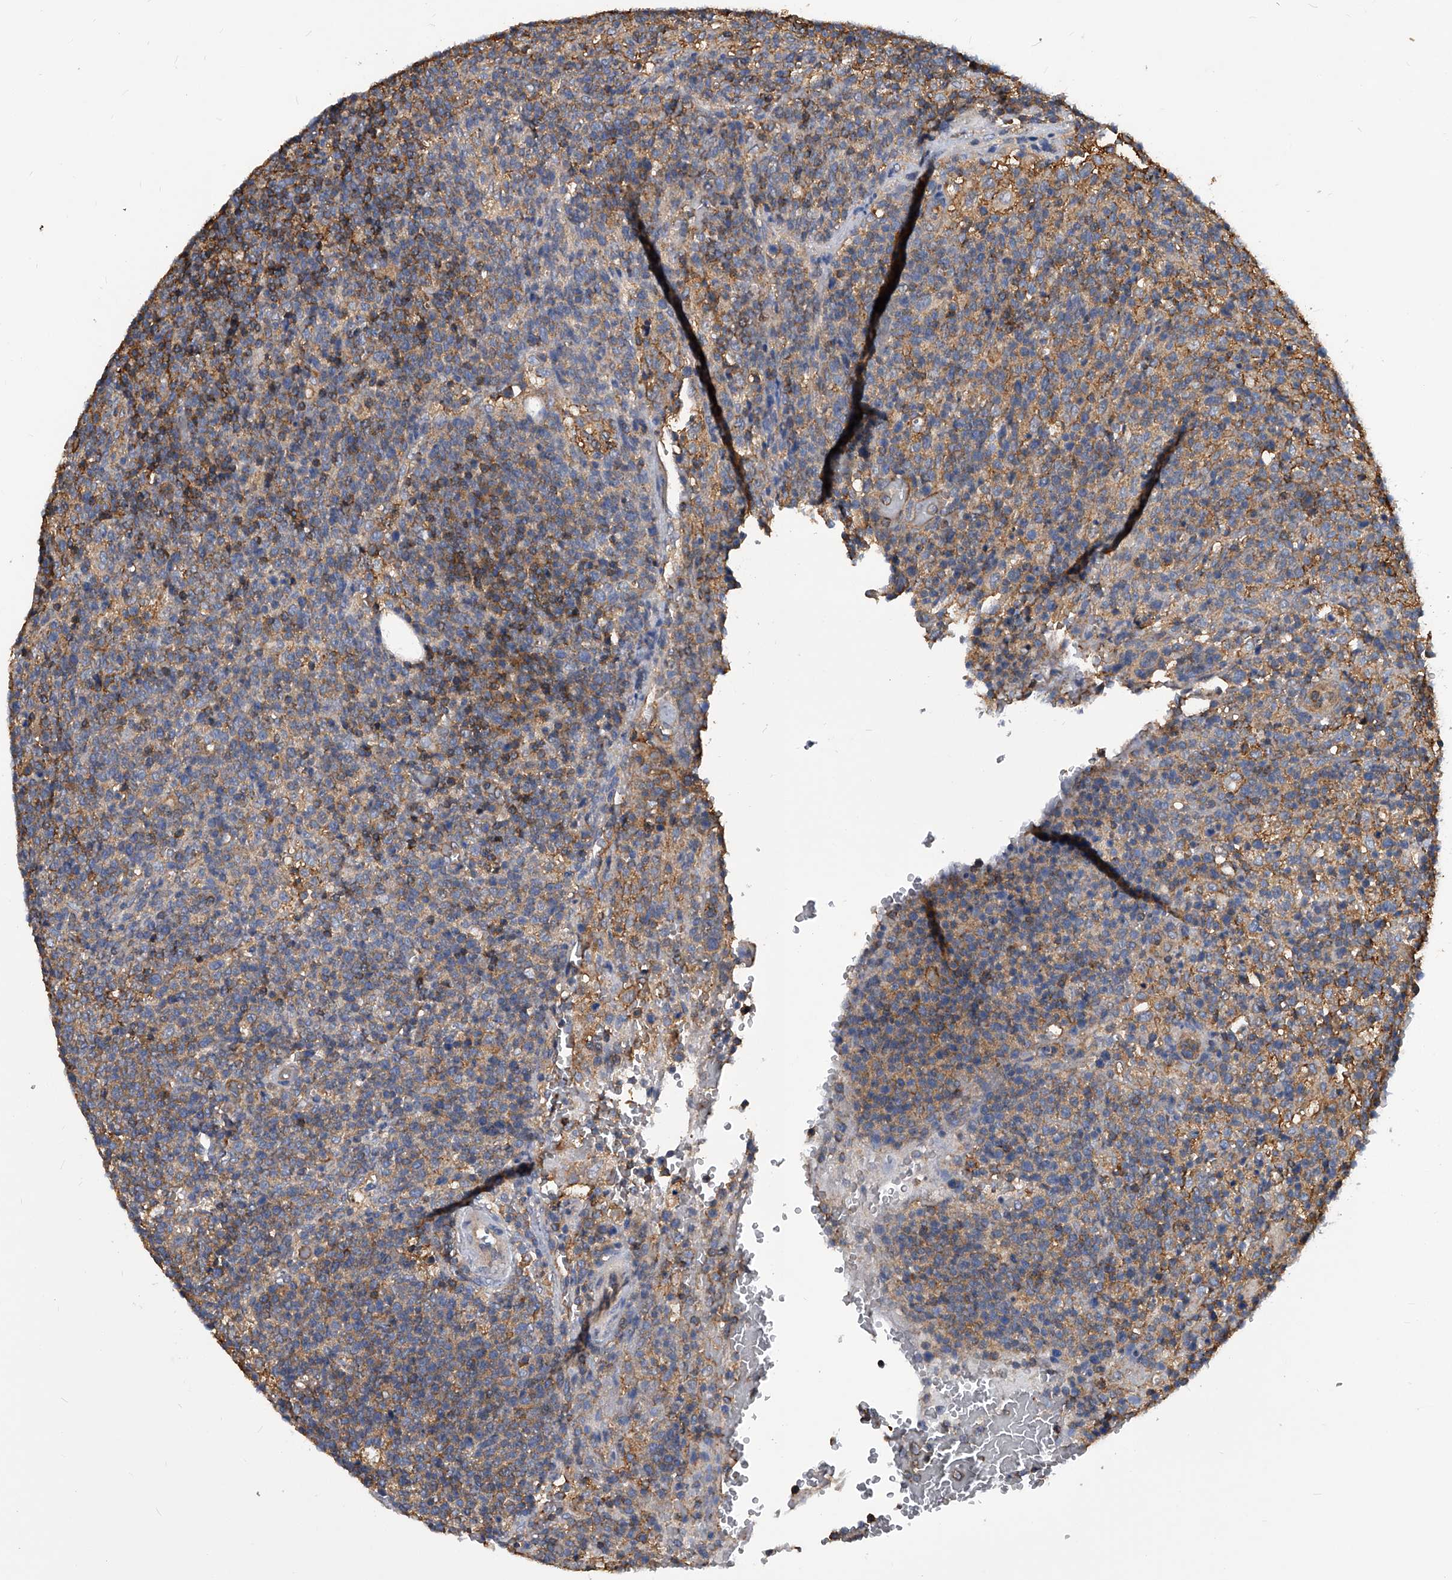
{"staining": {"intensity": "weak", "quantity": "25%-75%", "location": "cytoplasmic/membranous"}, "tissue": "lymphoma", "cell_type": "Tumor cells", "image_type": "cancer", "snomed": [{"axis": "morphology", "description": "Malignant lymphoma, non-Hodgkin's type, High grade"}, {"axis": "topography", "description": "Lymph node"}], "caption": "IHC micrograph of neoplastic tissue: high-grade malignant lymphoma, non-Hodgkin's type stained using immunohistochemistry (IHC) shows low levels of weak protein expression localized specifically in the cytoplasmic/membranous of tumor cells, appearing as a cytoplasmic/membranous brown color.", "gene": "ATG5", "patient": {"sex": "male", "age": 61}}